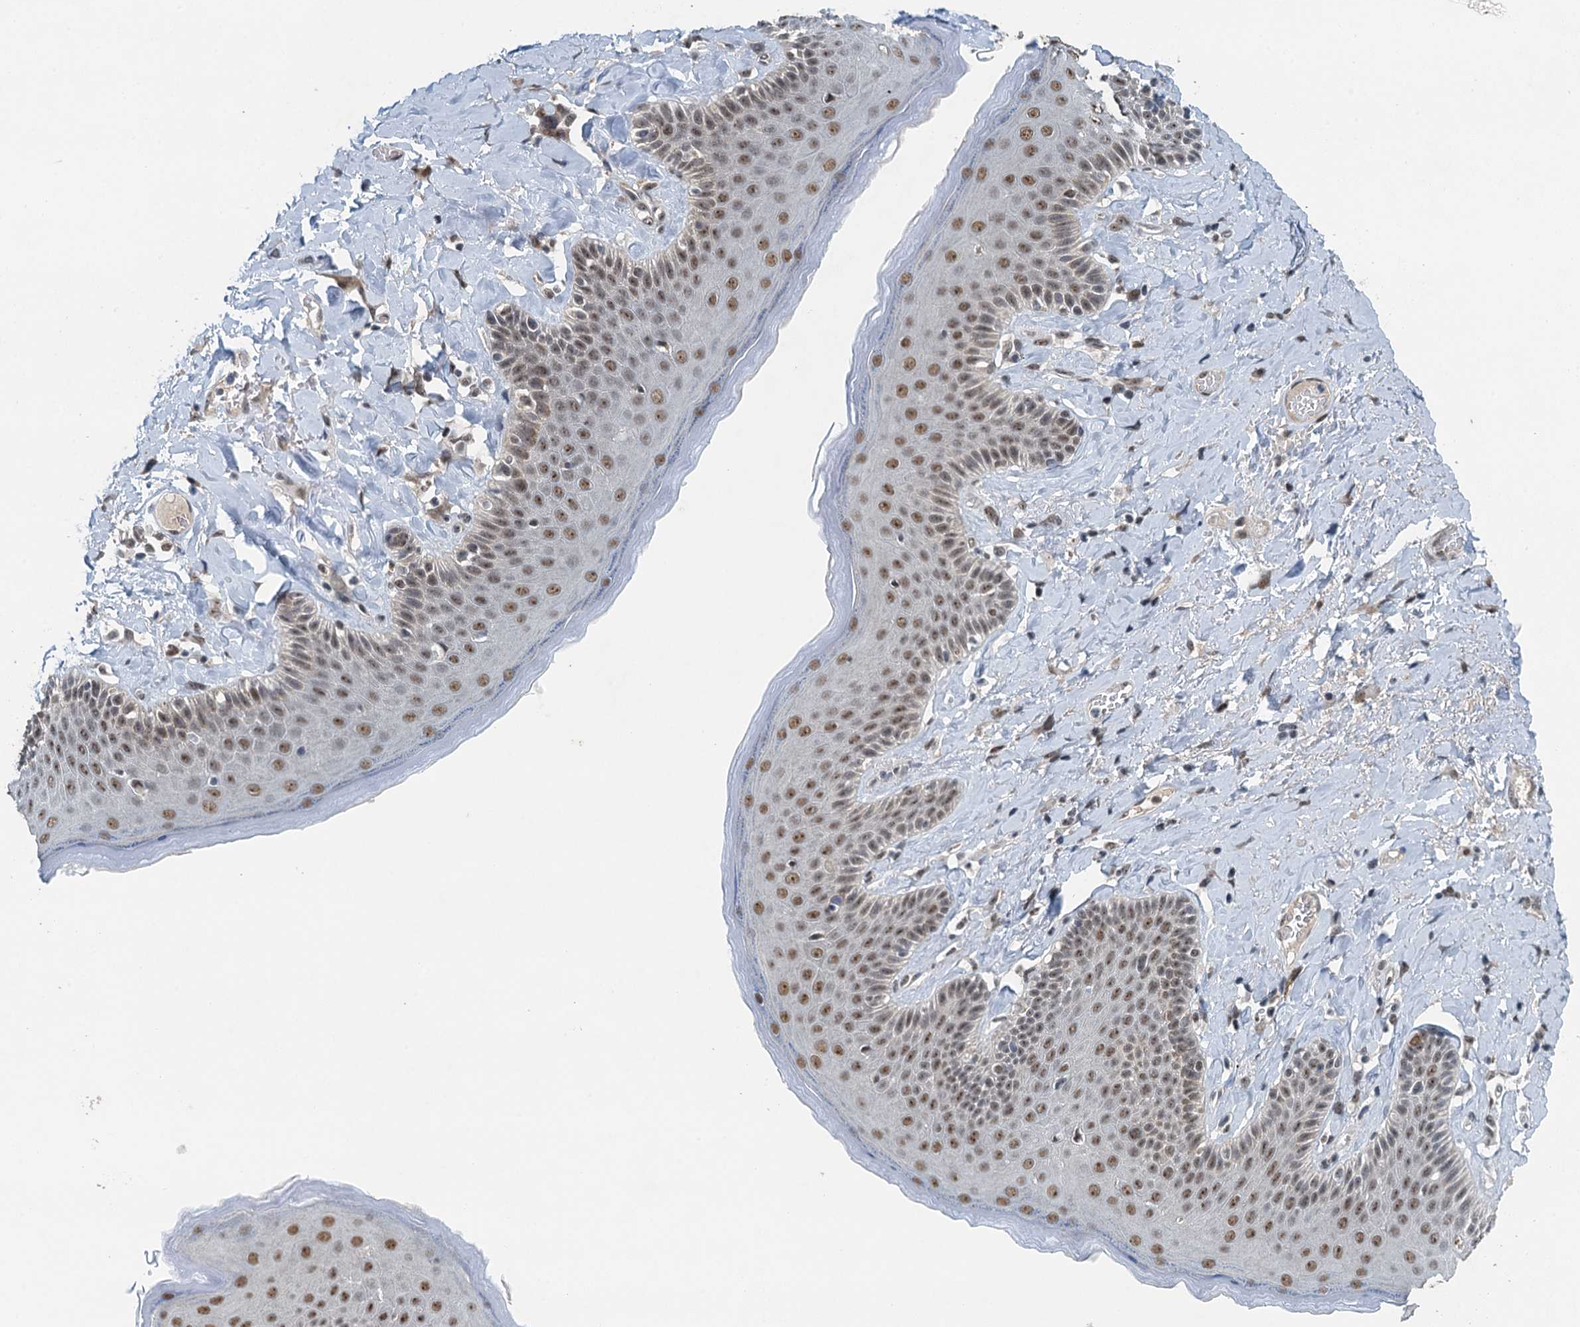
{"staining": {"intensity": "moderate", "quantity": ">75%", "location": "nuclear"}, "tissue": "skin", "cell_type": "Epidermal cells", "image_type": "normal", "snomed": [{"axis": "morphology", "description": "Normal tissue, NOS"}, {"axis": "topography", "description": "Anal"}], "caption": "This histopathology image demonstrates immunohistochemistry staining of unremarkable skin, with medium moderate nuclear positivity in approximately >75% of epidermal cells.", "gene": "MTA3", "patient": {"sex": "male", "age": 69}}